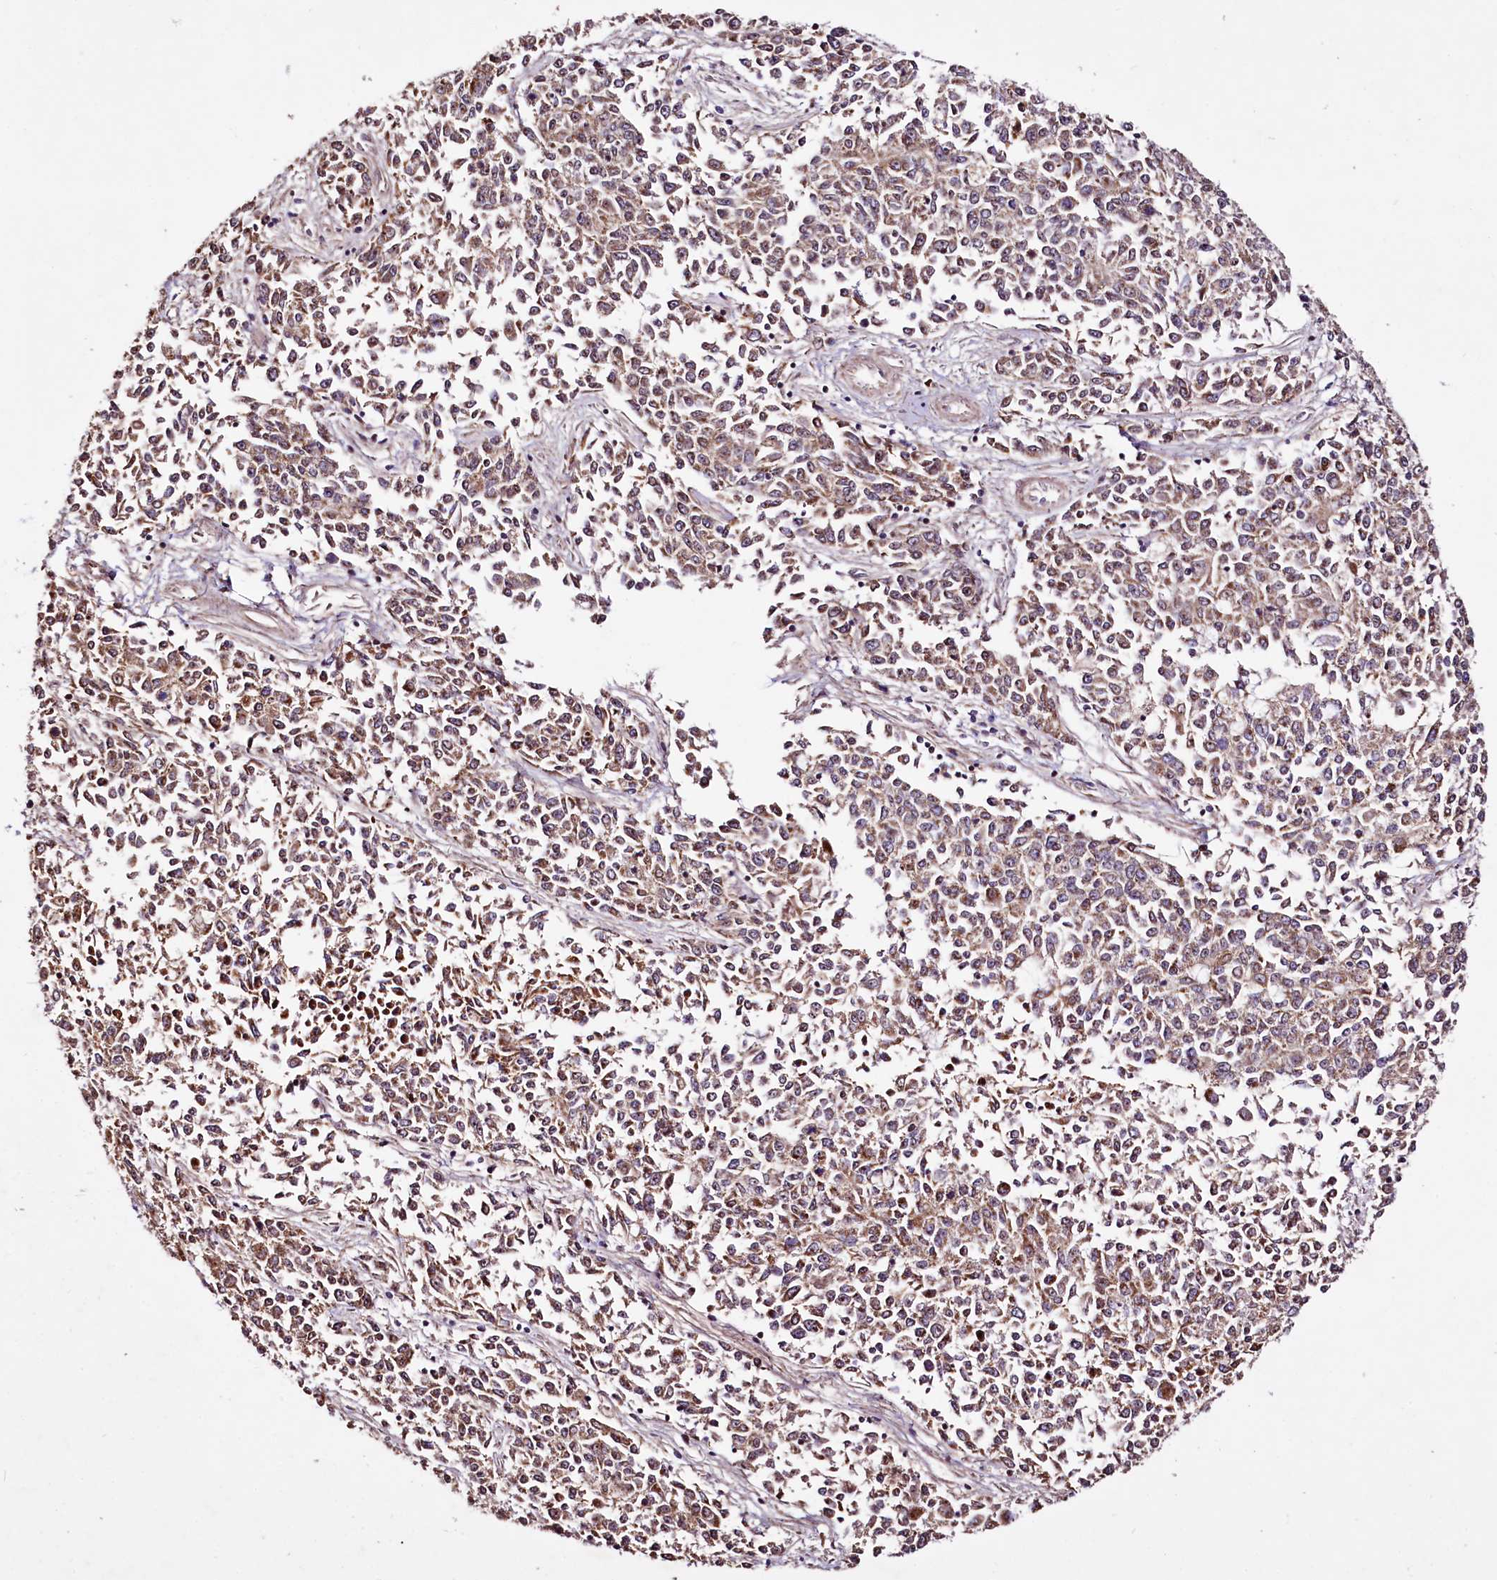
{"staining": {"intensity": "weak", "quantity": ">75%", "location": "cytoplasmic/membranous"}, "tissue": "endometrial cancer", "cell_type": "Tumor cells", "image_type": "cancer", "snomed": [{"axis": "morphology", "description": "Adenocarcinoma, NOS"}, {"axis": "topography", "description": "Endometrium"}], "caption": "Immunohistochemistry (IHC) (DAB (3,3'-diaminobenzidine)) staining of endometrial adenocarcinoma shows weak cytoplasmic/membranous protein positivity in approximately >75% of tumor cells. (brown staining indicates protein expression, while blue staining denotes nuclei).", "gene": "ST7", "patient": {"sex": "female", "age": 50}}